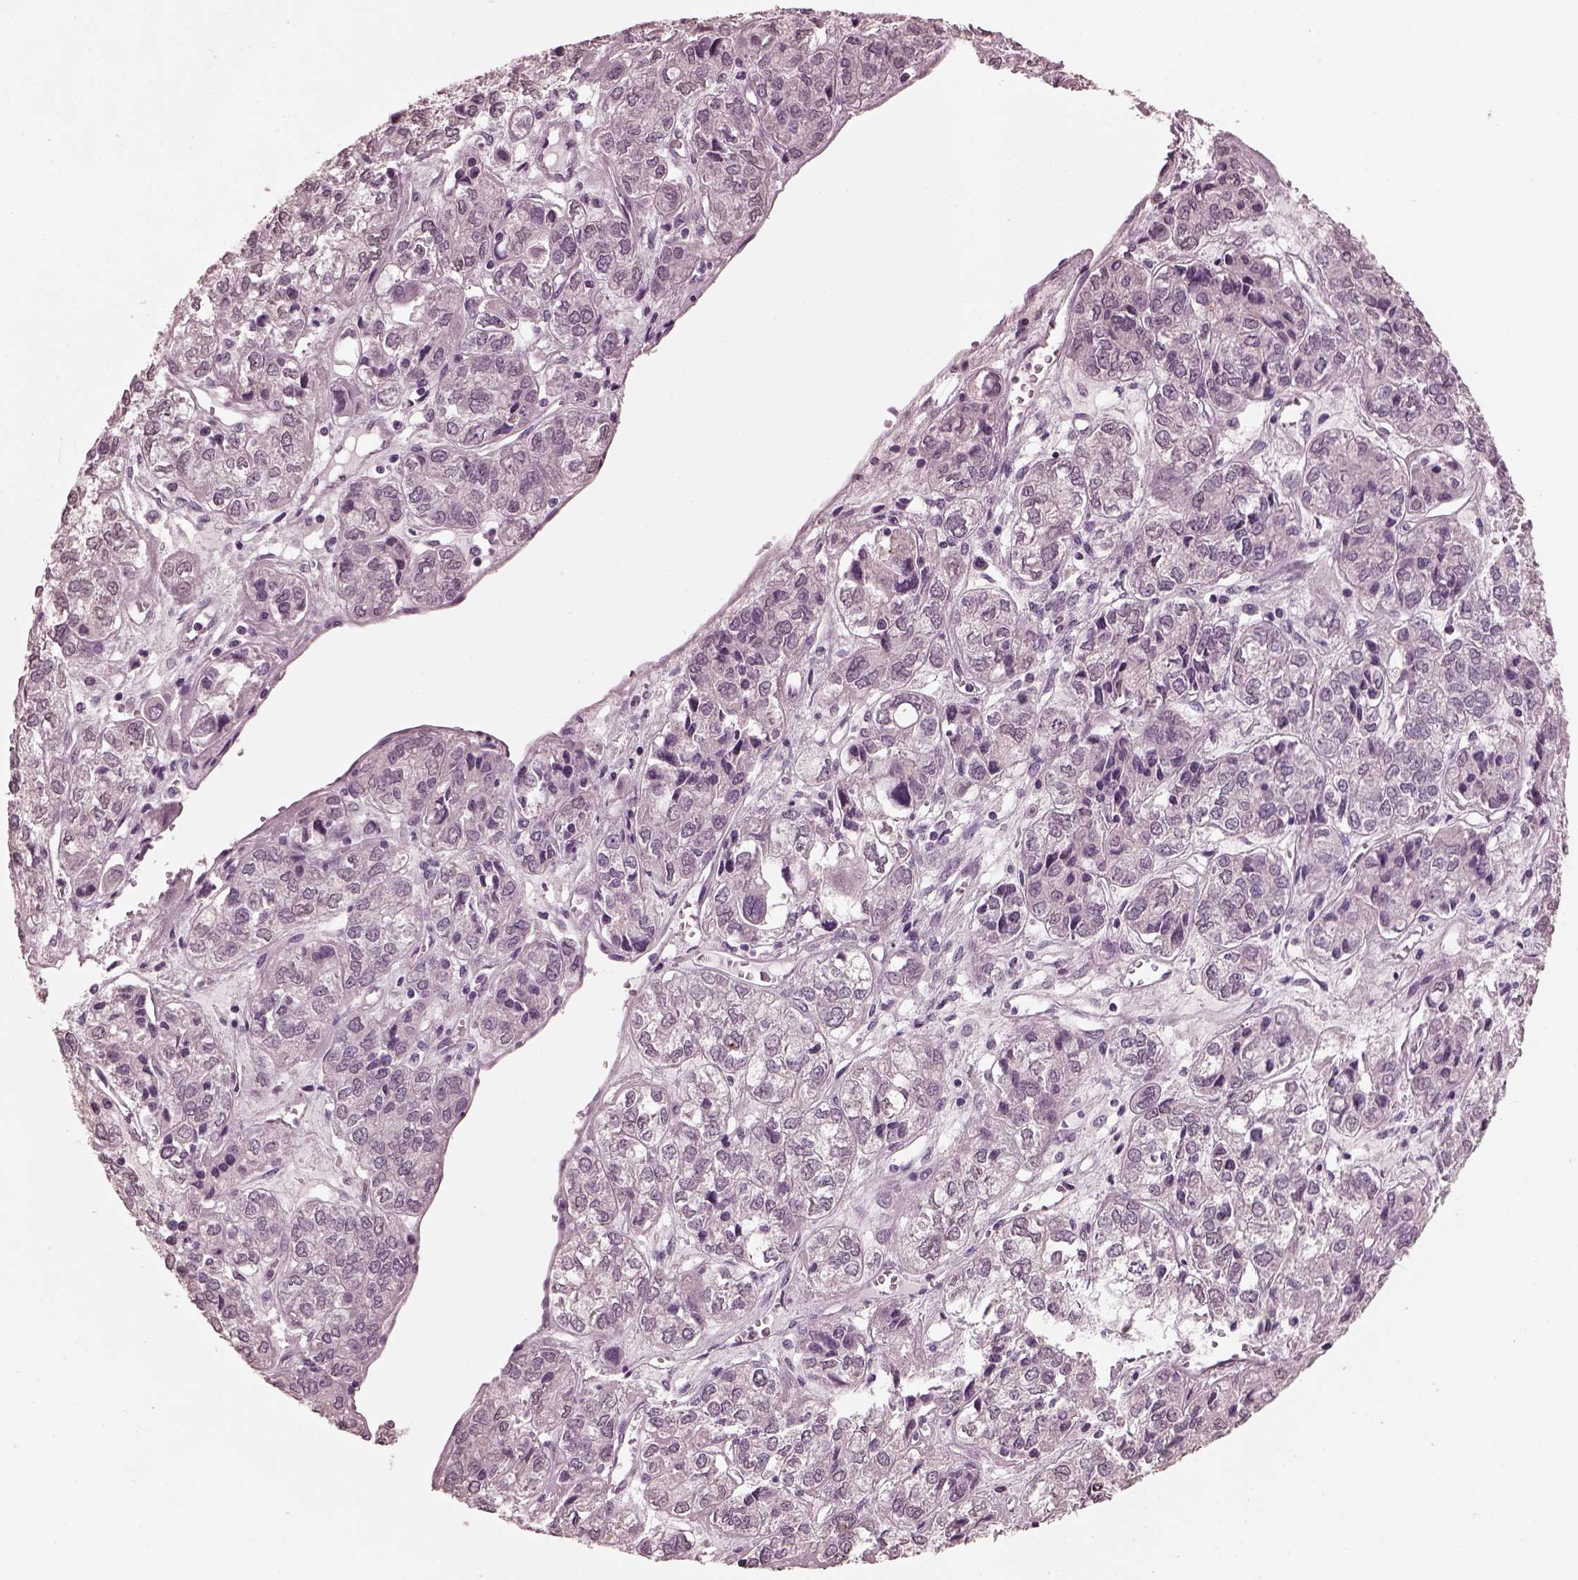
{"staining": {"intensity": "negative", "quantity": "none", "location": "none"}, "tissue": "ovarian cancer", "cell_type": "Tumor cells", "image_type": "cancer", "snomed": [{"axis": "morphology", "description": "Carcinoma, endometroid"}, {"axis": "topography", "description": "Ovary"}], "caption": "Tumor cells show no significant protein staining in endometroid carcinoma (ovarian). (Immunohistochemistry (ihc), brightfield microscopy, high magnification).", "gene": "TSKS", "patient": {"sex": "female", "age": 64}}